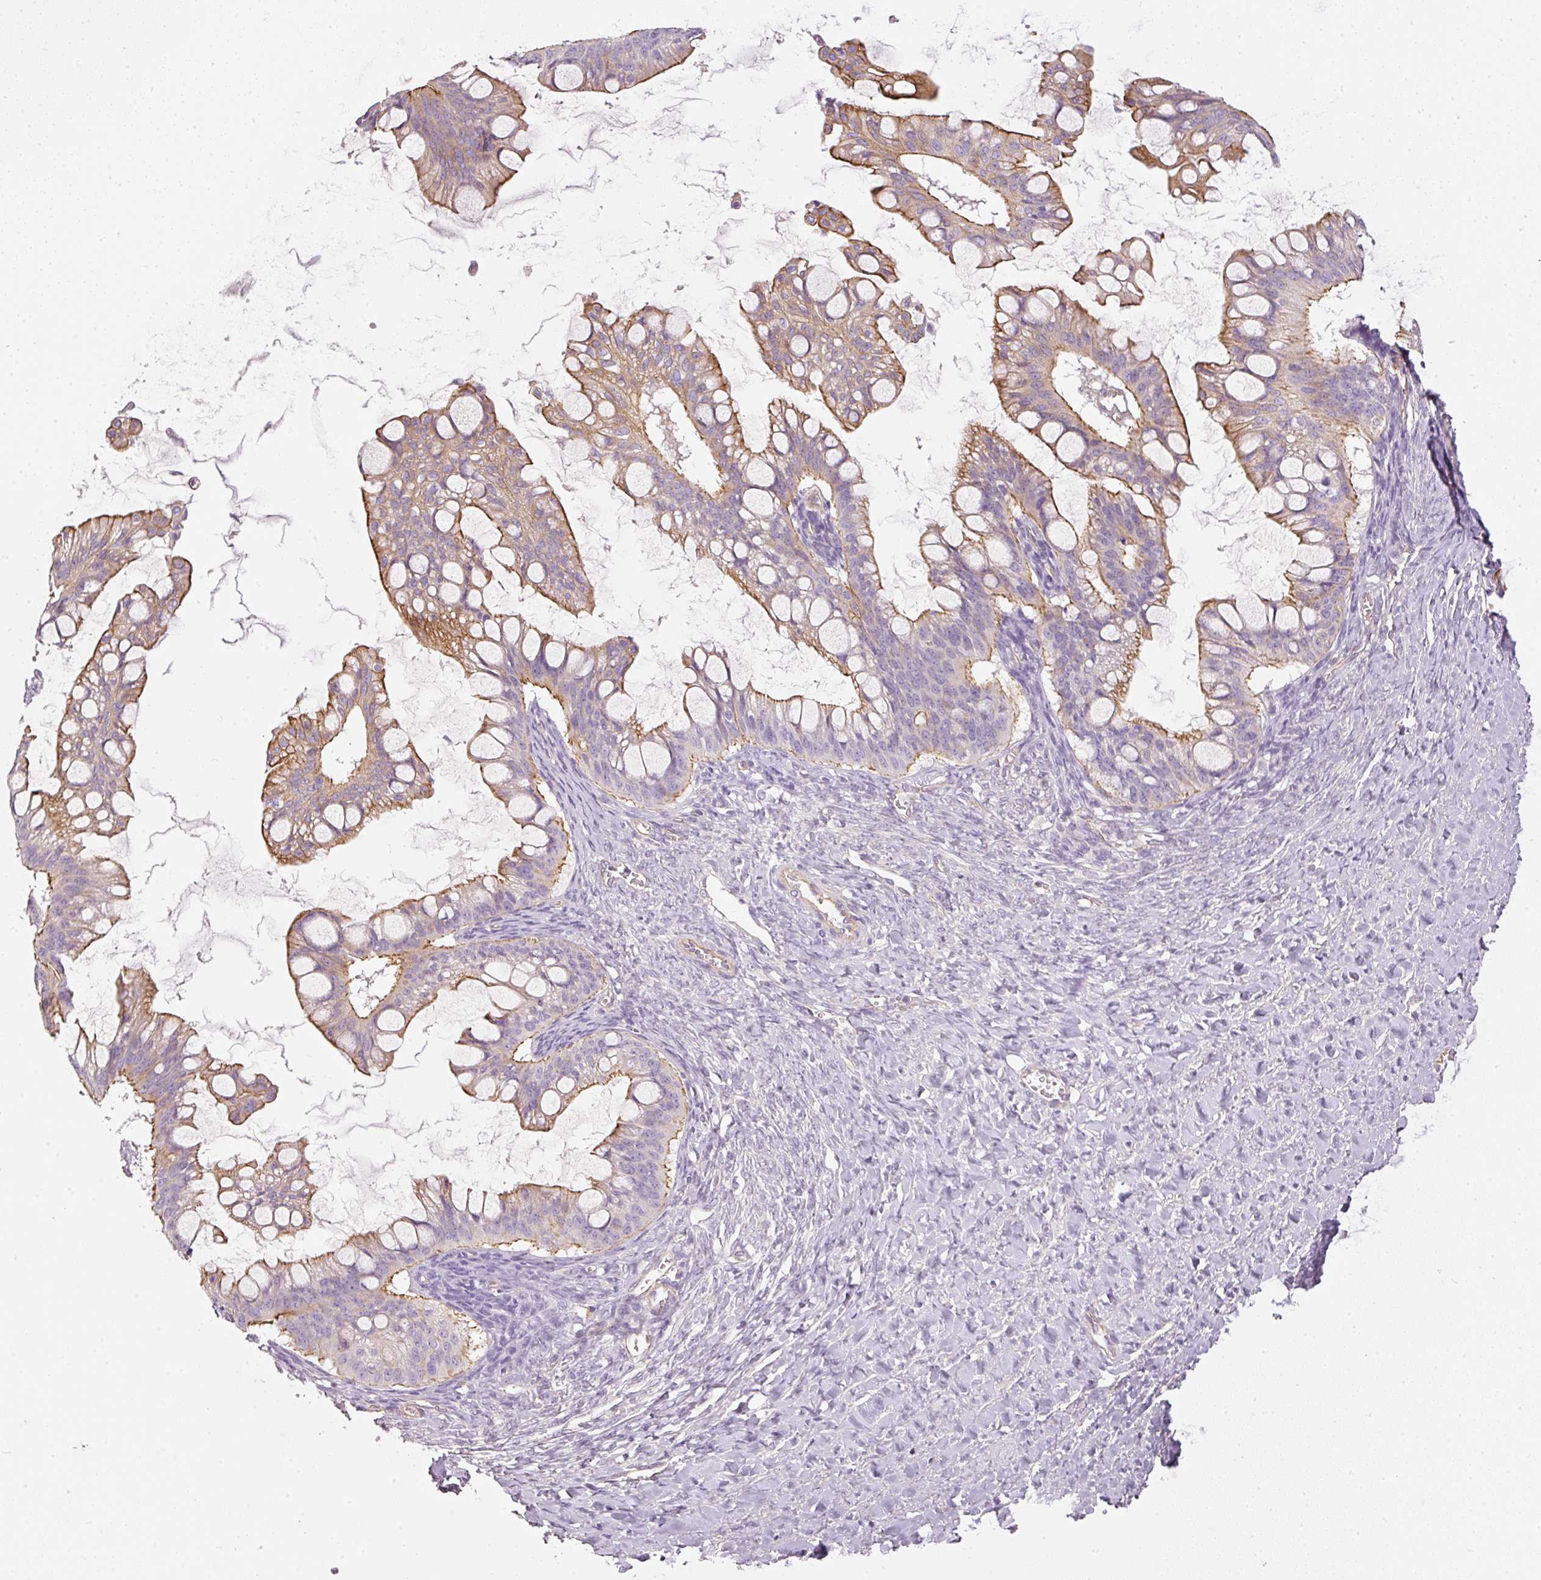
{"staining": {"intensity": "moderate", "quantity": ">75%", "location": "cytoplasmic/membranous"}, "tissue": "ovarian cancer", "cell_type": "Tumor cells", "image_type": "cancer", "snomed": [{"axis": "morphology", "description": "Cystadenocarcinoma, mucinous, NOS"}, {"axis": "topography", "description": "Ovary"}], "caption": "Protein expression analysis of human mucinous cystadenocarcinoma (ovarian) reveals moderate cytoplasmic/membranous staining in approximately >75% of tumor cells.", "gene": "OSR2", "patient": {"sex": "female", "age": 73}}